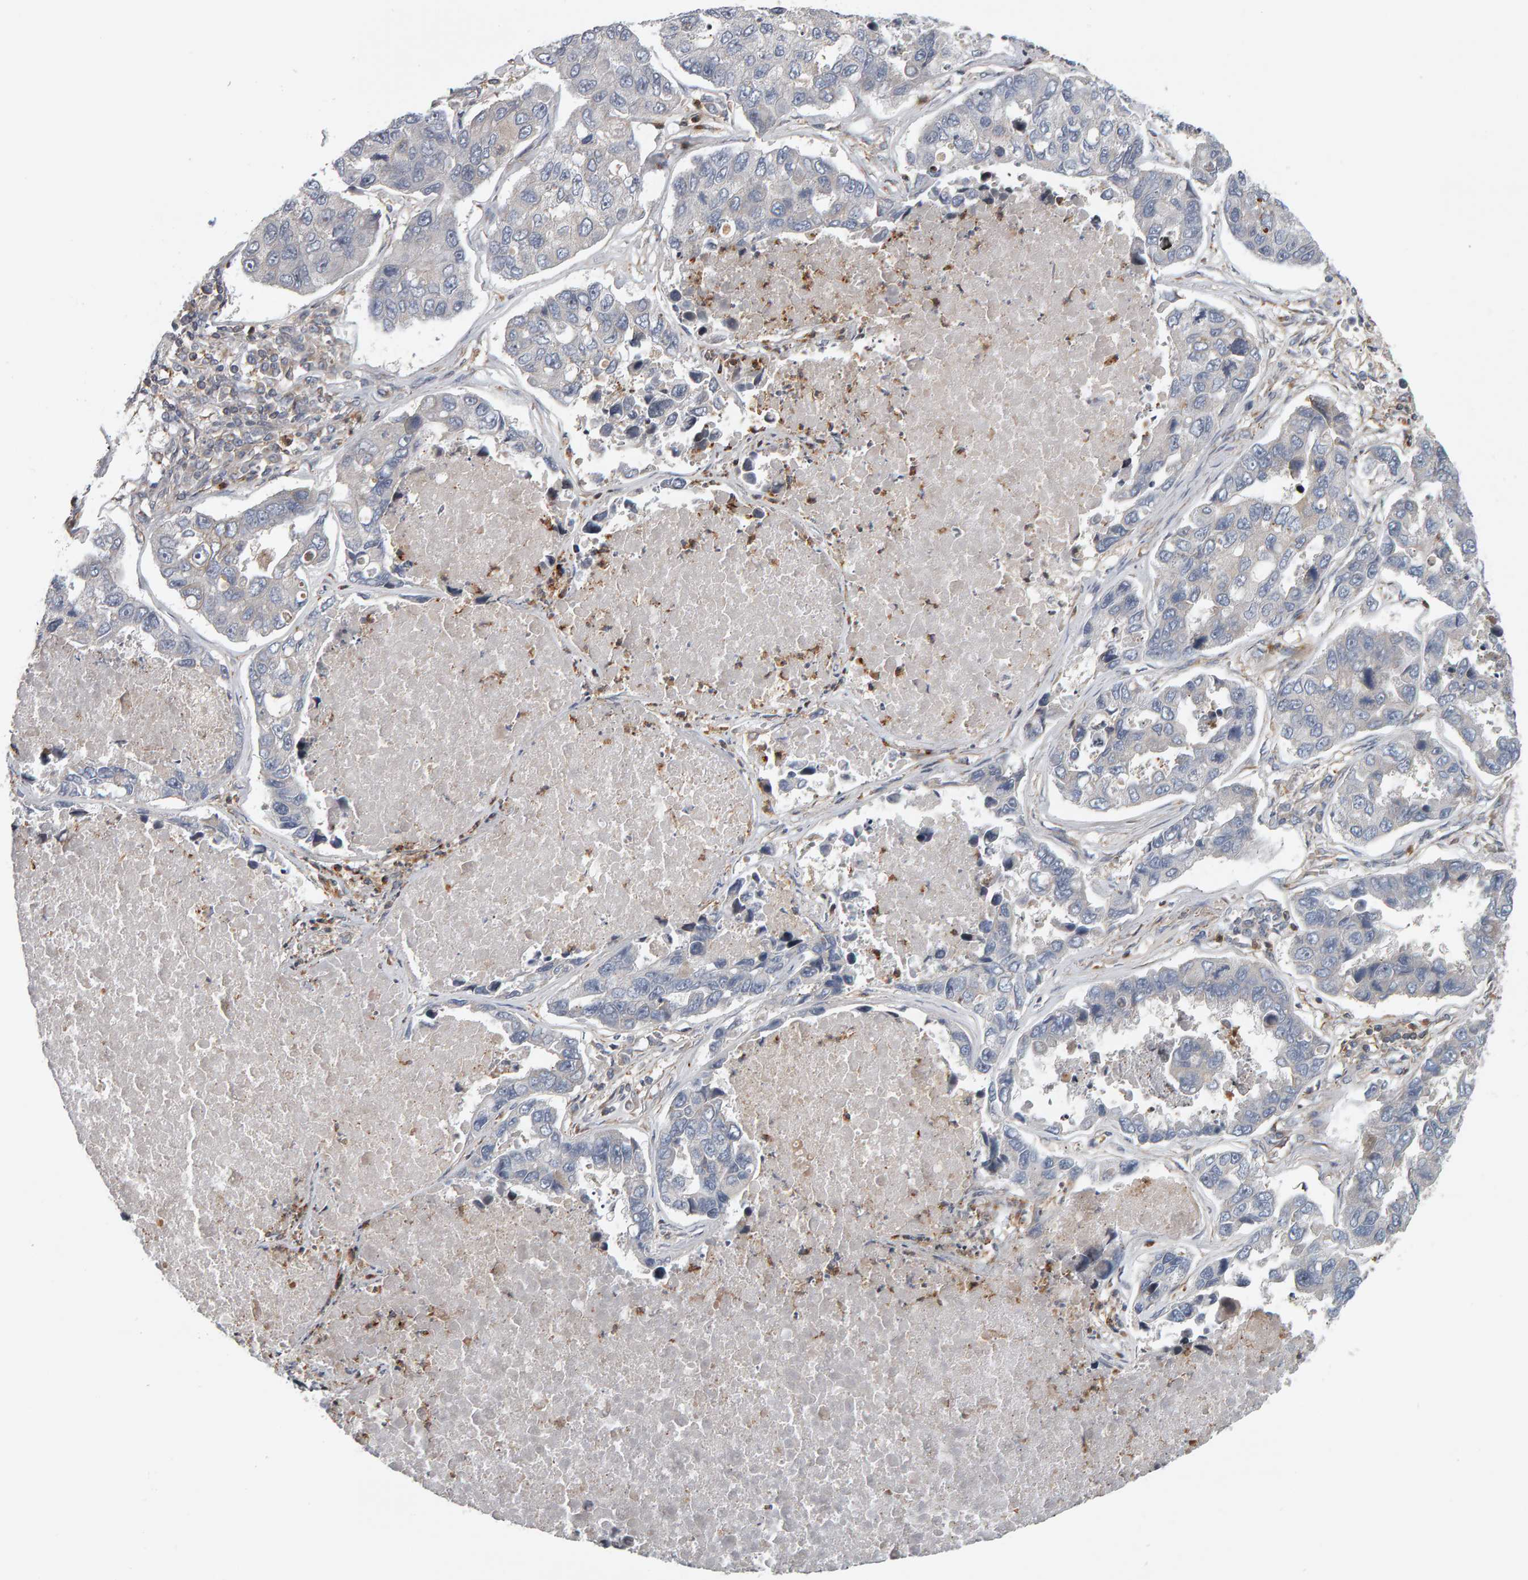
{"staining": {"intensity": "negative", "quantity": "none", "location": "none"}, "tissue": "lung cancer", "cell_type": "Tumor cells", "image_type": "cancer", "snomed": [{"axis": "morphology", "description": "Adenocarcinoma, NOS"}, {"axis": "topography", "description": "Lung"}], "caption": "High magnification brightfield microscopy of adenocarcinoma (lung) stained with DAB (brown) and counterstained with hematoxylin (blue): tumor cells show no significant expression. (DAB (3,3'-diaminobenzidine) immunohistochemistry (IHC) visualized using brightfield microscopy, high magnification).", "gene": "C9orf72", "patient": {"sex": "male", "age": 64}}